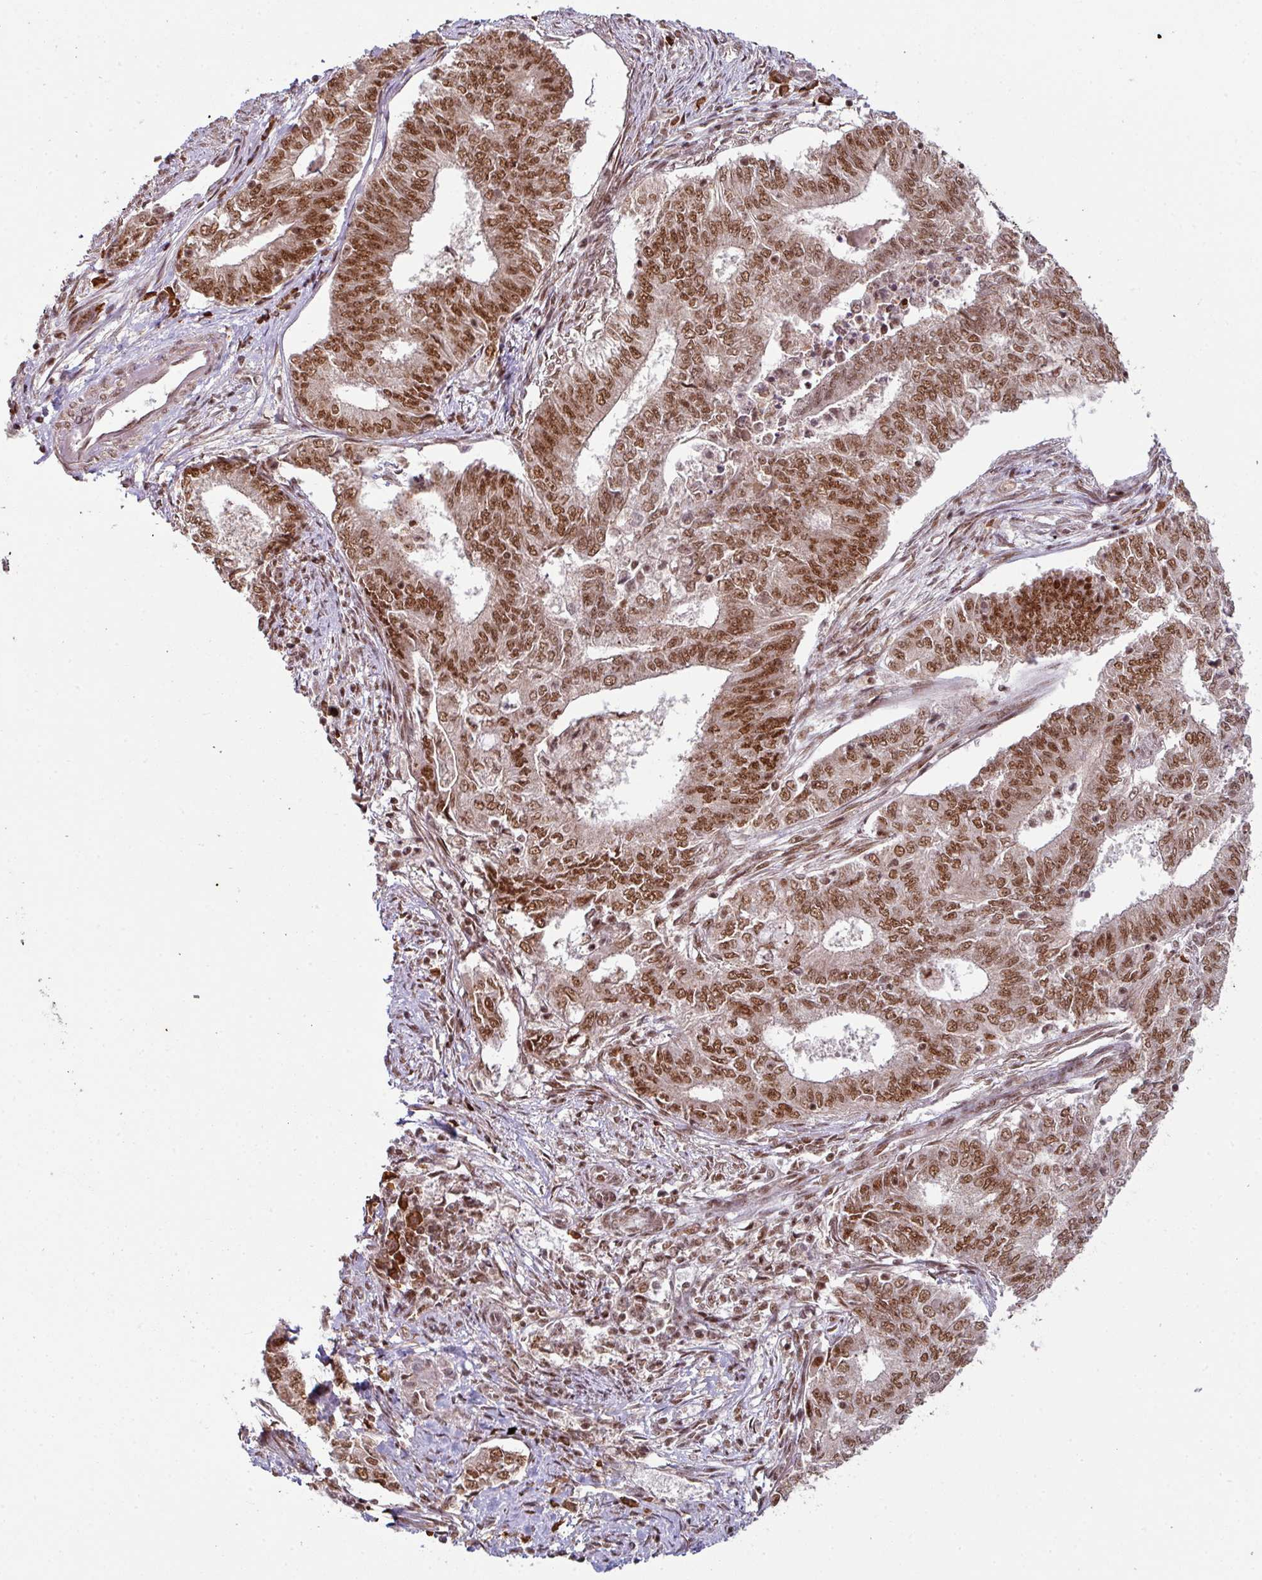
{"staining": {"intensity": "moderate", "quantity": ">75%", "location": "nuclear"}, "tissue": "endometrial cancer", "cell_type": "Tumor cells", "image_type": "cancer", "snomed": [{"axis": "morphology", "description": "Adenocarcinoma, NOS"}, {"axis": "topography", "description": "Endometrium"}], "caption": "Tumor cells reveal medium levels of moderate nuclear positivity in about >75% of cells in human endometrial adenocarcinoma. The protein is shown in brown color, while the nuclei are stained blue.", "gene": "PHF23", "patient": {"sex": "female", "age": 62}}